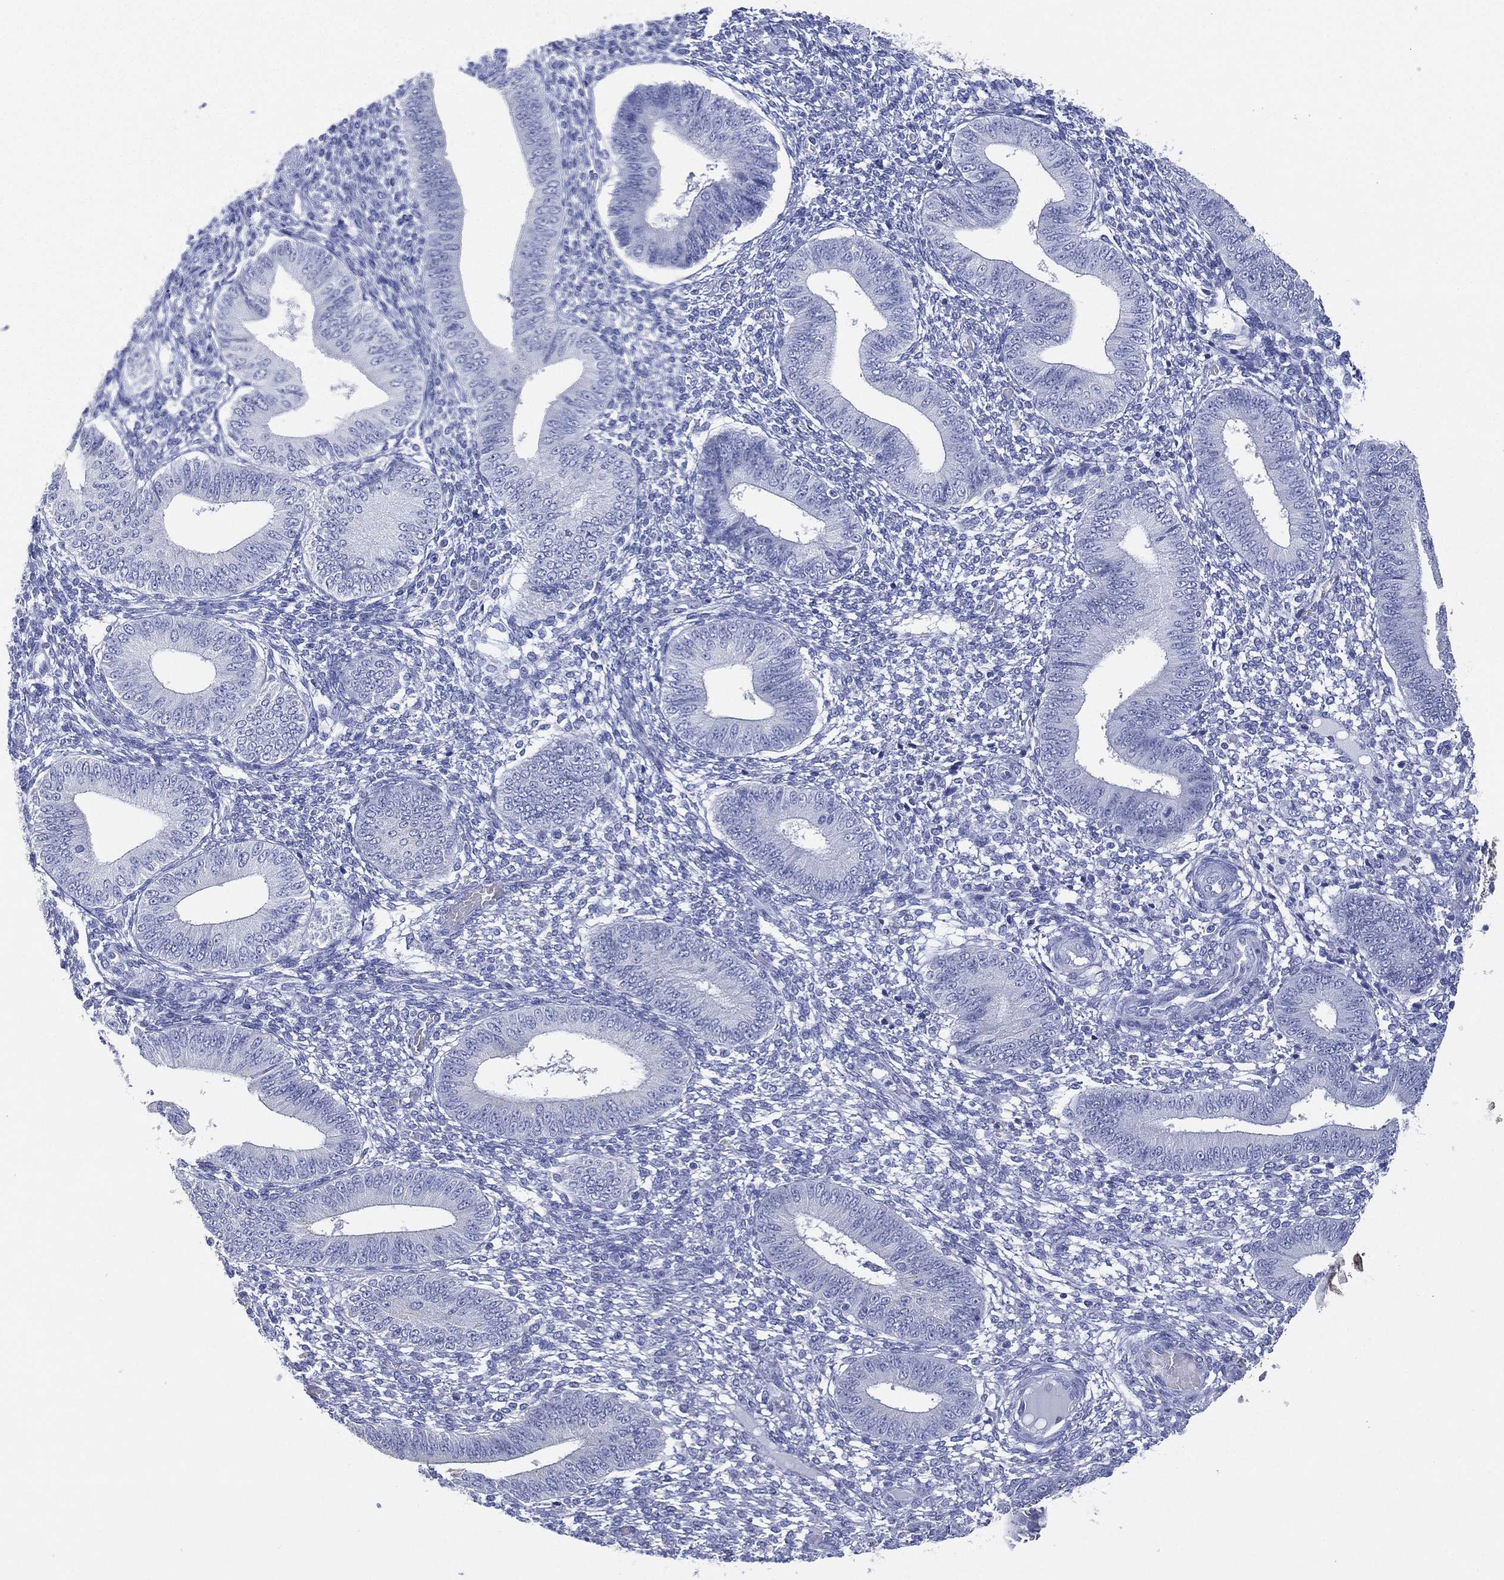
{"staining": {"intensity": "negative", "quantity": "none", "location": "none"}, "tissue": "endometrium", "cell_type": "Cells in endometrial stroma", "image_type": "normal", "snomed": [{"axis": "morphology", "description": "Normal tissue, NOS"}, {"axis": "topography", "description": "Endometrium"}], "caption": "This is a image of immunohistochemistry staining of unremarkable endometrium, which shows no expression in cells in endometrial stroma. Nuclei are stained in blue.", "gene": "FMO1", "patient": {"sex": "female", "age": 42}}